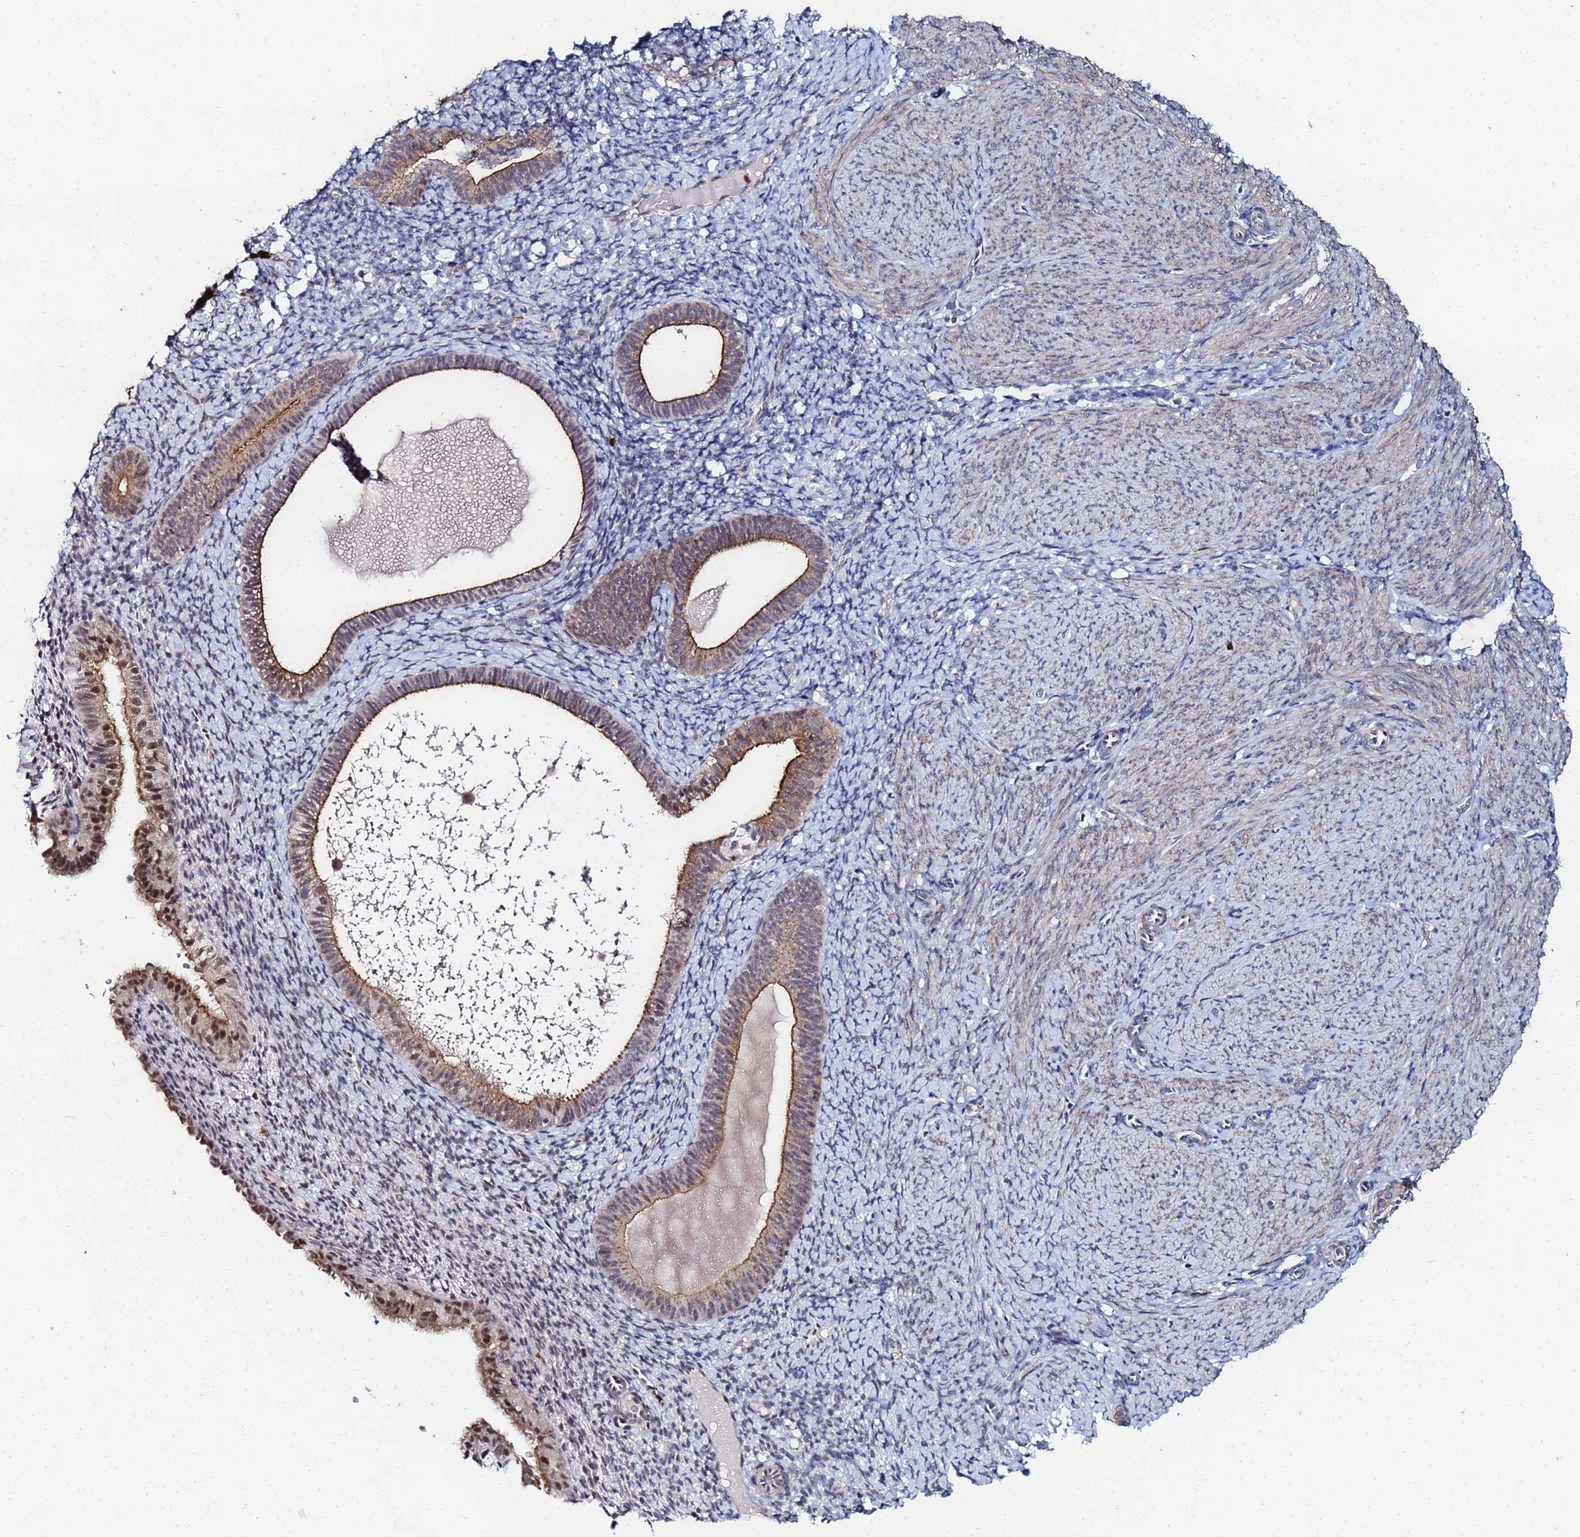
{"staining": {"intensity": "negative", "quantity": "none", "location": "none"}, "tissue": "endometrium", "cell_type": "Cells in endometrial stroma", "image_type": "normal", "snomed": [{"axis": "morphology", "description": "Normal tissue, NOS"}, {"axis": "topography", "description": "Endometrium"}], "caption": "IHC micrograph of normal endometrium: endometrium stained with DAB shows no significant protein positivity in cells in endometrial stroma.", "gene": "MTCL1", "patient": {"sex": "female", "age": 65}}